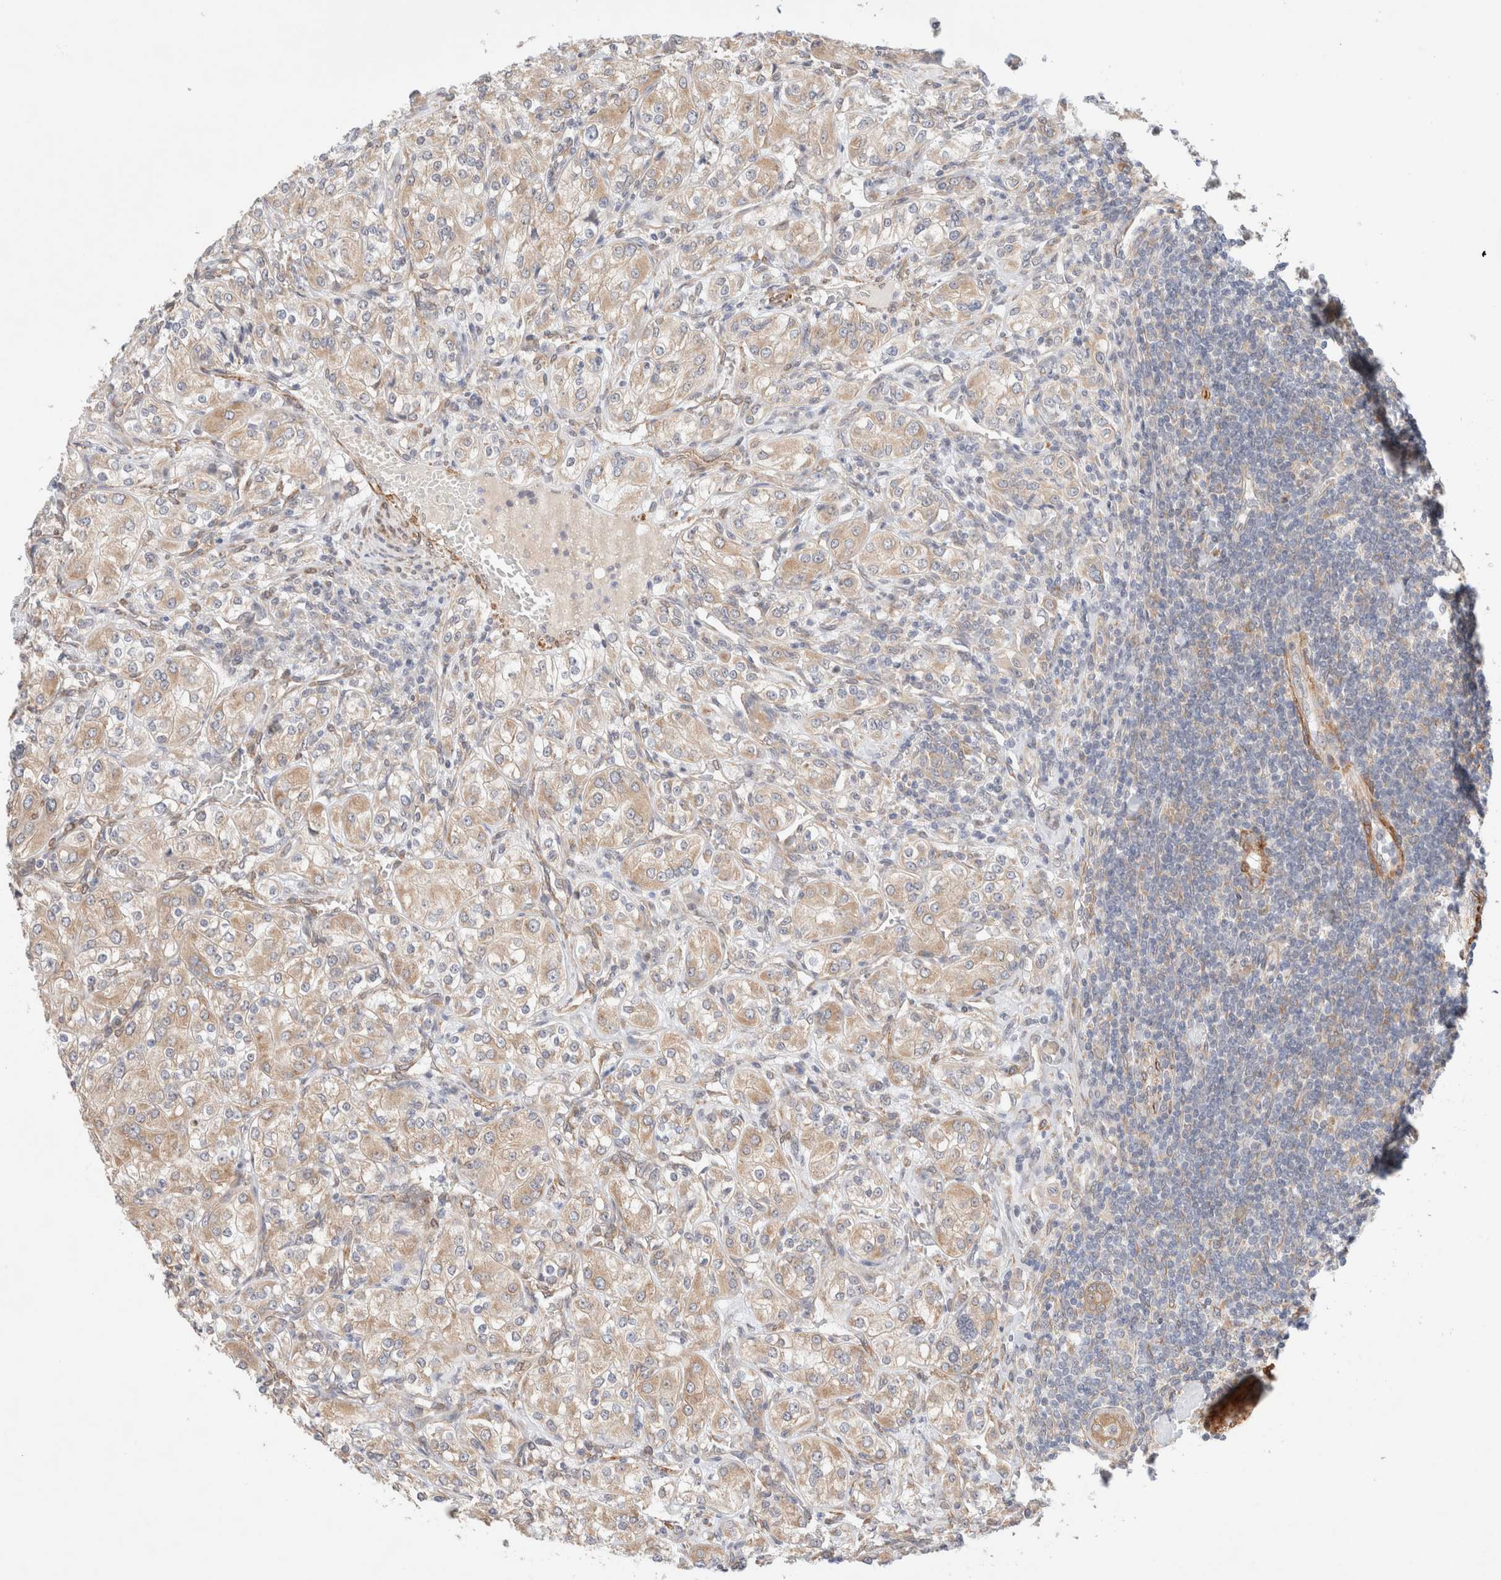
{"staining": {"intensity": "weak", "quantity": ">75%", "location": "cytoplasmic/membranous"}, "tissue": "renal cancer", "cell_type": "Tumor cells", "image_type": "cancer", "snomed": [{"axis": "morphology", "description": "Adenocarcinoma, NOS"}, {"axis": "topography", "description": "Kidney"}], "caption": "Immunohistochemical staining of human adenocarcinoma (renal) displays low levels of weak cytoplasmic/membranous protein positivity in about >75% of tumor cells. (DAB (3,3'-diaminobenzidine) IHC, brown staining for protein, blue staining for nuclei).", "gene": "RRP15", "patient": {"sex": "male", "age": 77}}